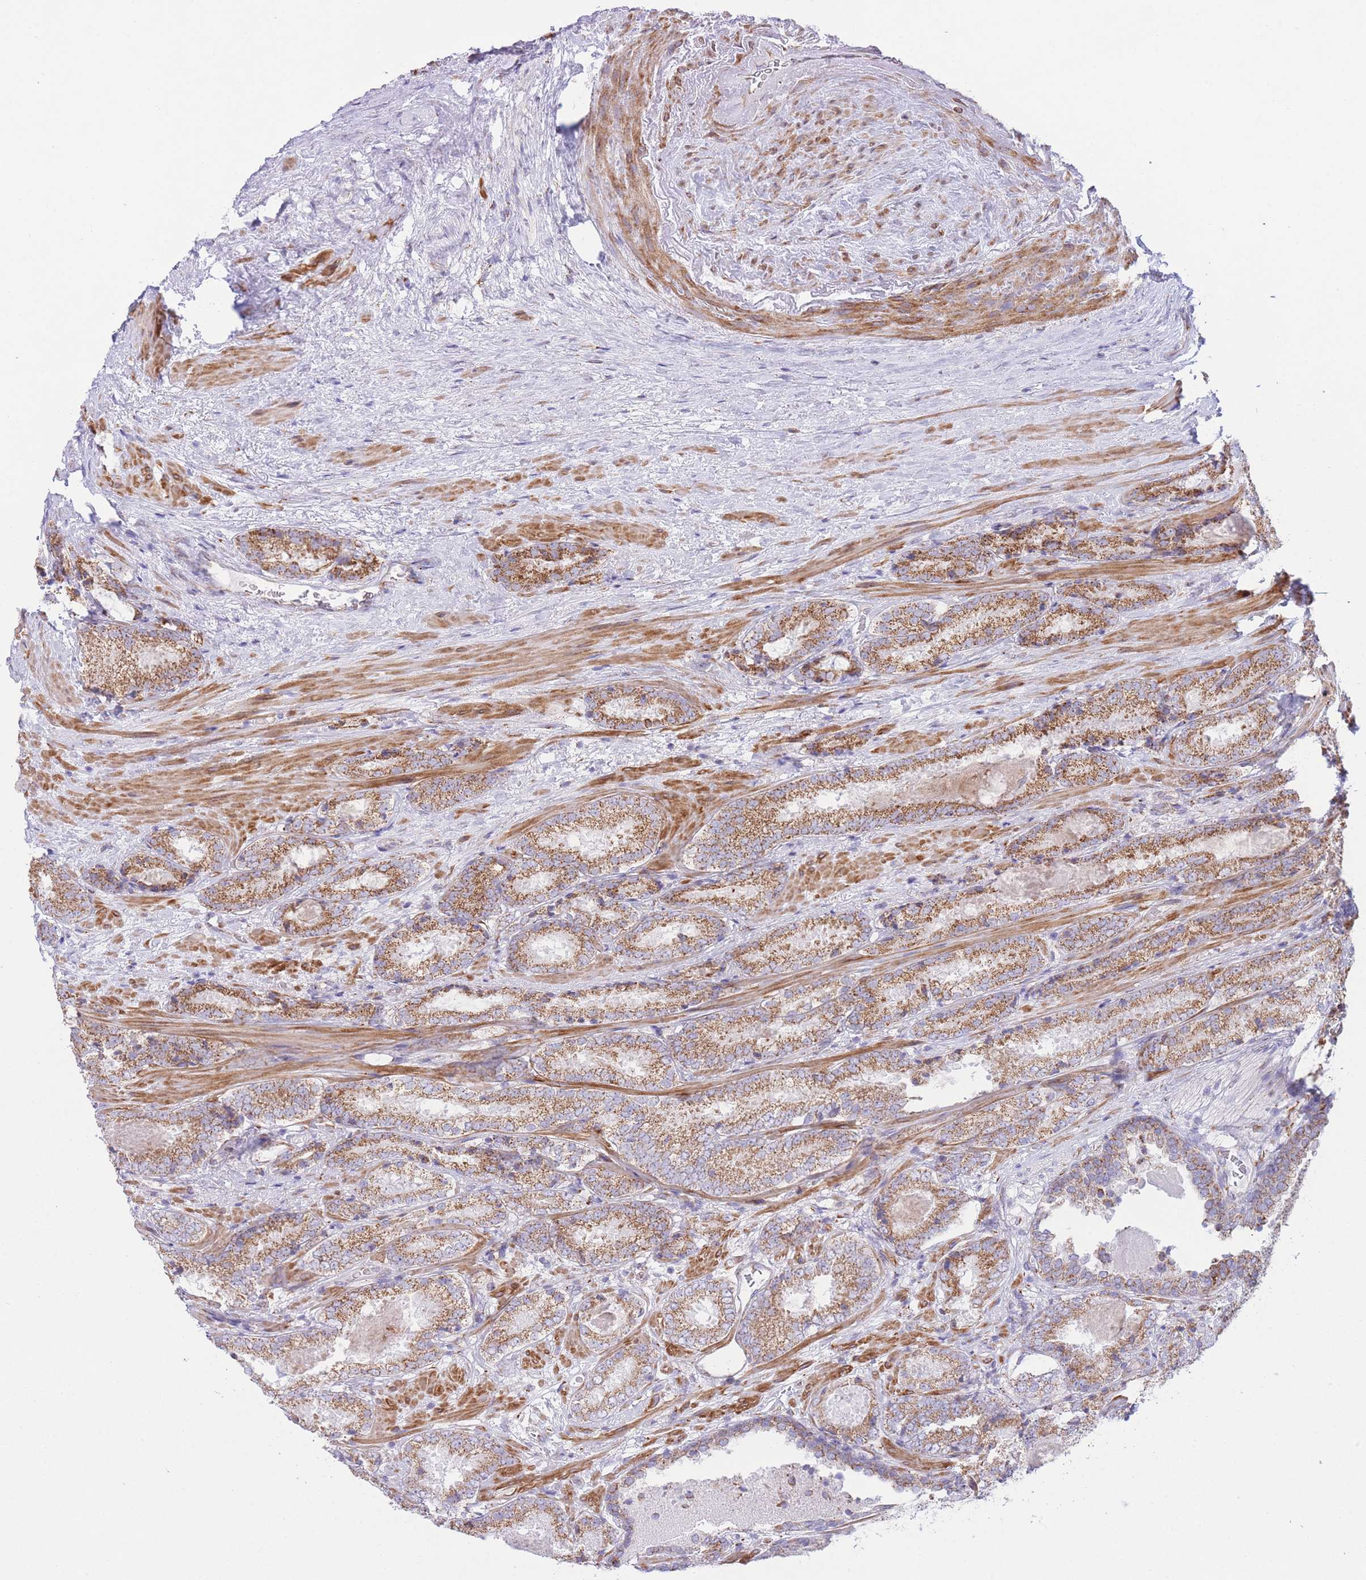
{"staining": {"intensity": "moderate", "quantity": ">75%", "location": "cytoplasmic/membranous"}, "tissue": "prostate cancer", "cell_type": "Tumor cells", "image_type": "cancer", "snomed": [{"axis": "morphology", "description": "Adenocarcinoma, High grade"}, {"axis": "topography", "description": "Prostate"}], "caption": "An image of prostate cancer stained for a protein demonstrates moderate cytoplasmic/membranous brown staining in tumor cells. Using DAB (3,3'-diaminobenzidine) (brown) and hematoxylin (blue) stains, captured at high magnification using brightfield microscopy.", "gene": "MPND", "patient": {"sex": "male", "age": 63}}